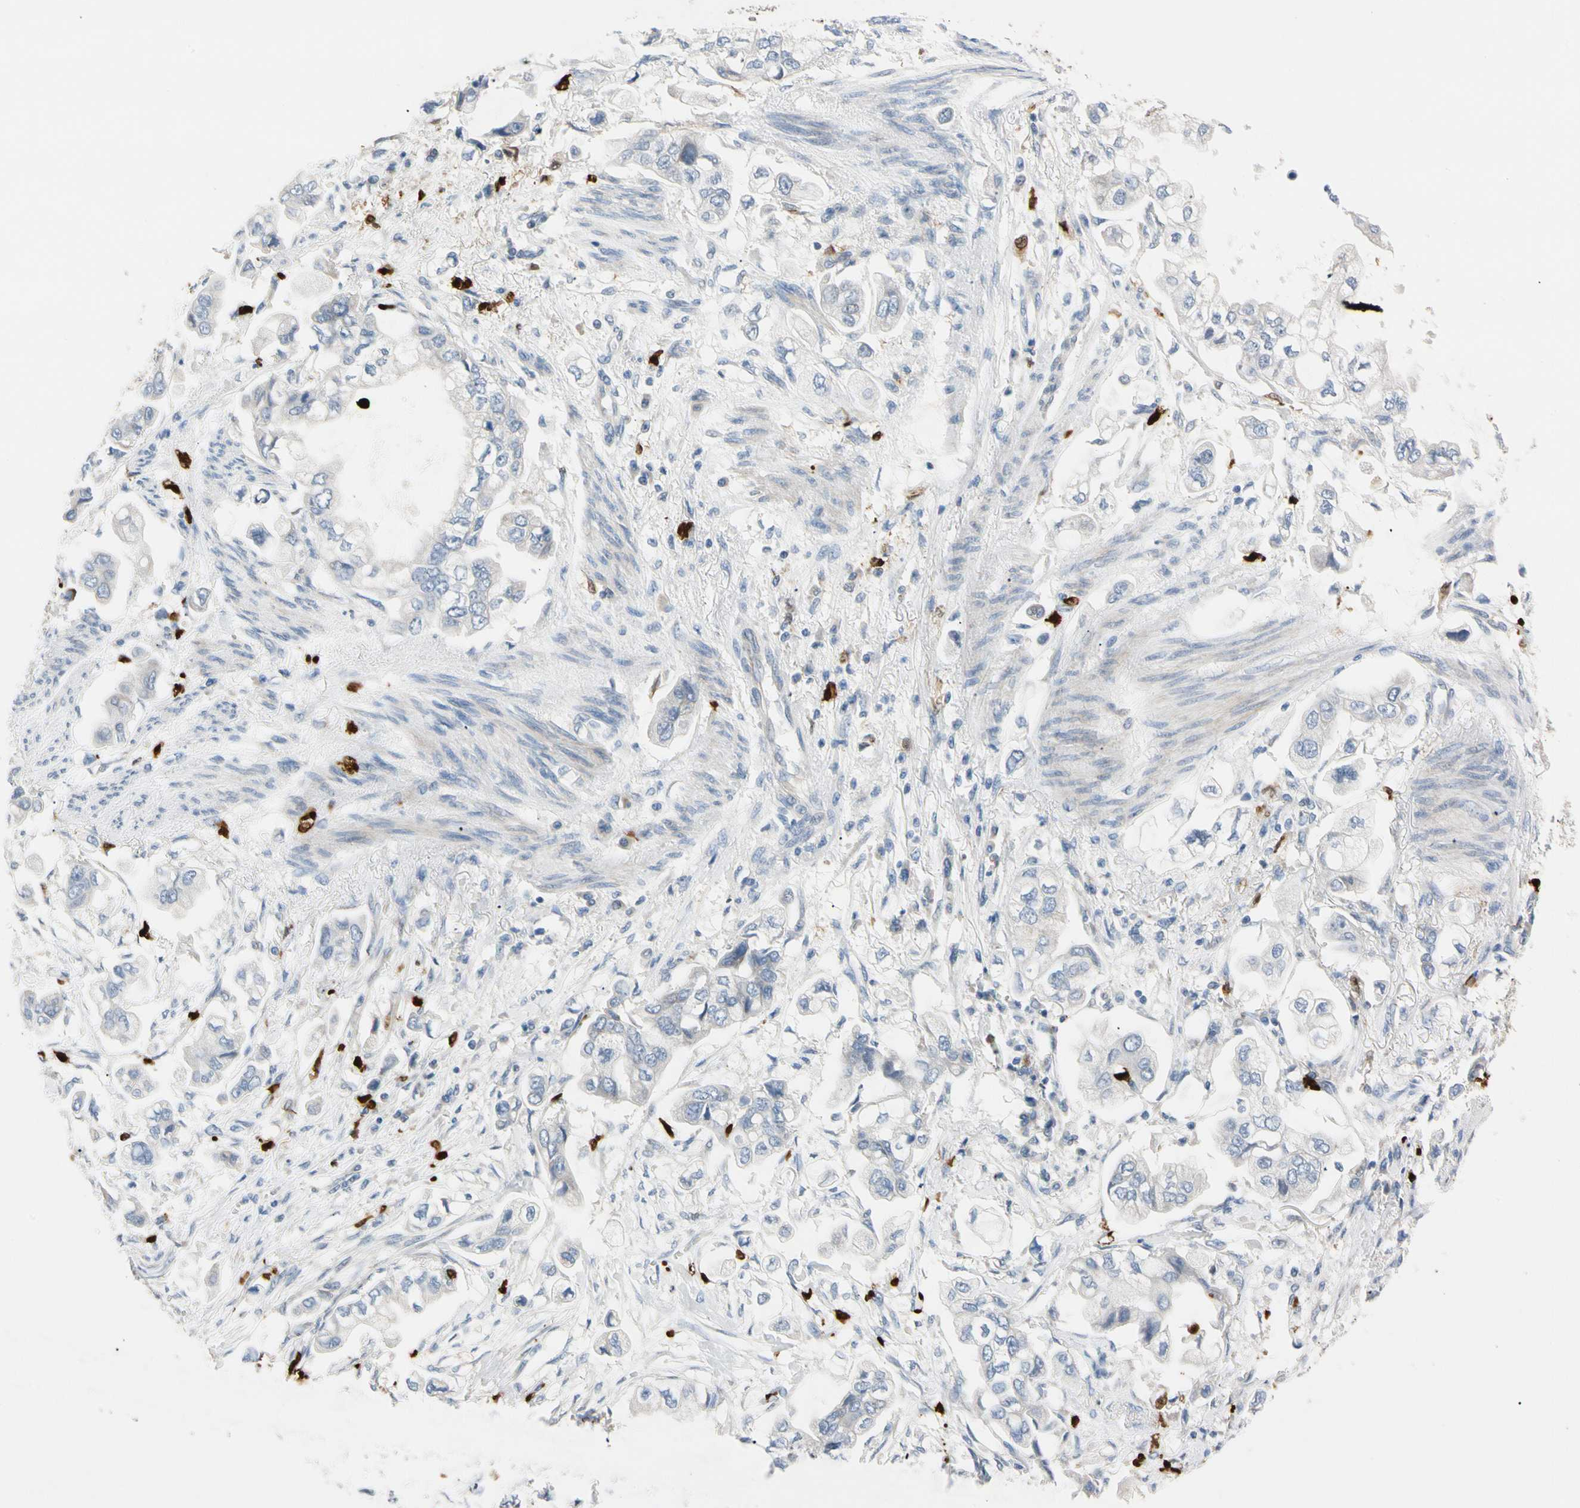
{"staining": {"intensity": "negative", "quantity": "none", "location": "none"}, "tissue": "stomach cancer", "cell_type": "Tumor cells", "image_type": "cancer", "snomed": [{"axis": "morphology", "description": "Adenocarcinoma, NOS"}, {"axis": "topography", "description": "Stomach"}], "caption": "DAB immunohistochemical staining of stomach adenocarcinoma shows no significant positivity in tumor cells.", "gene": "TRAF5", "patient": {"sex": "male", "age": 62}}